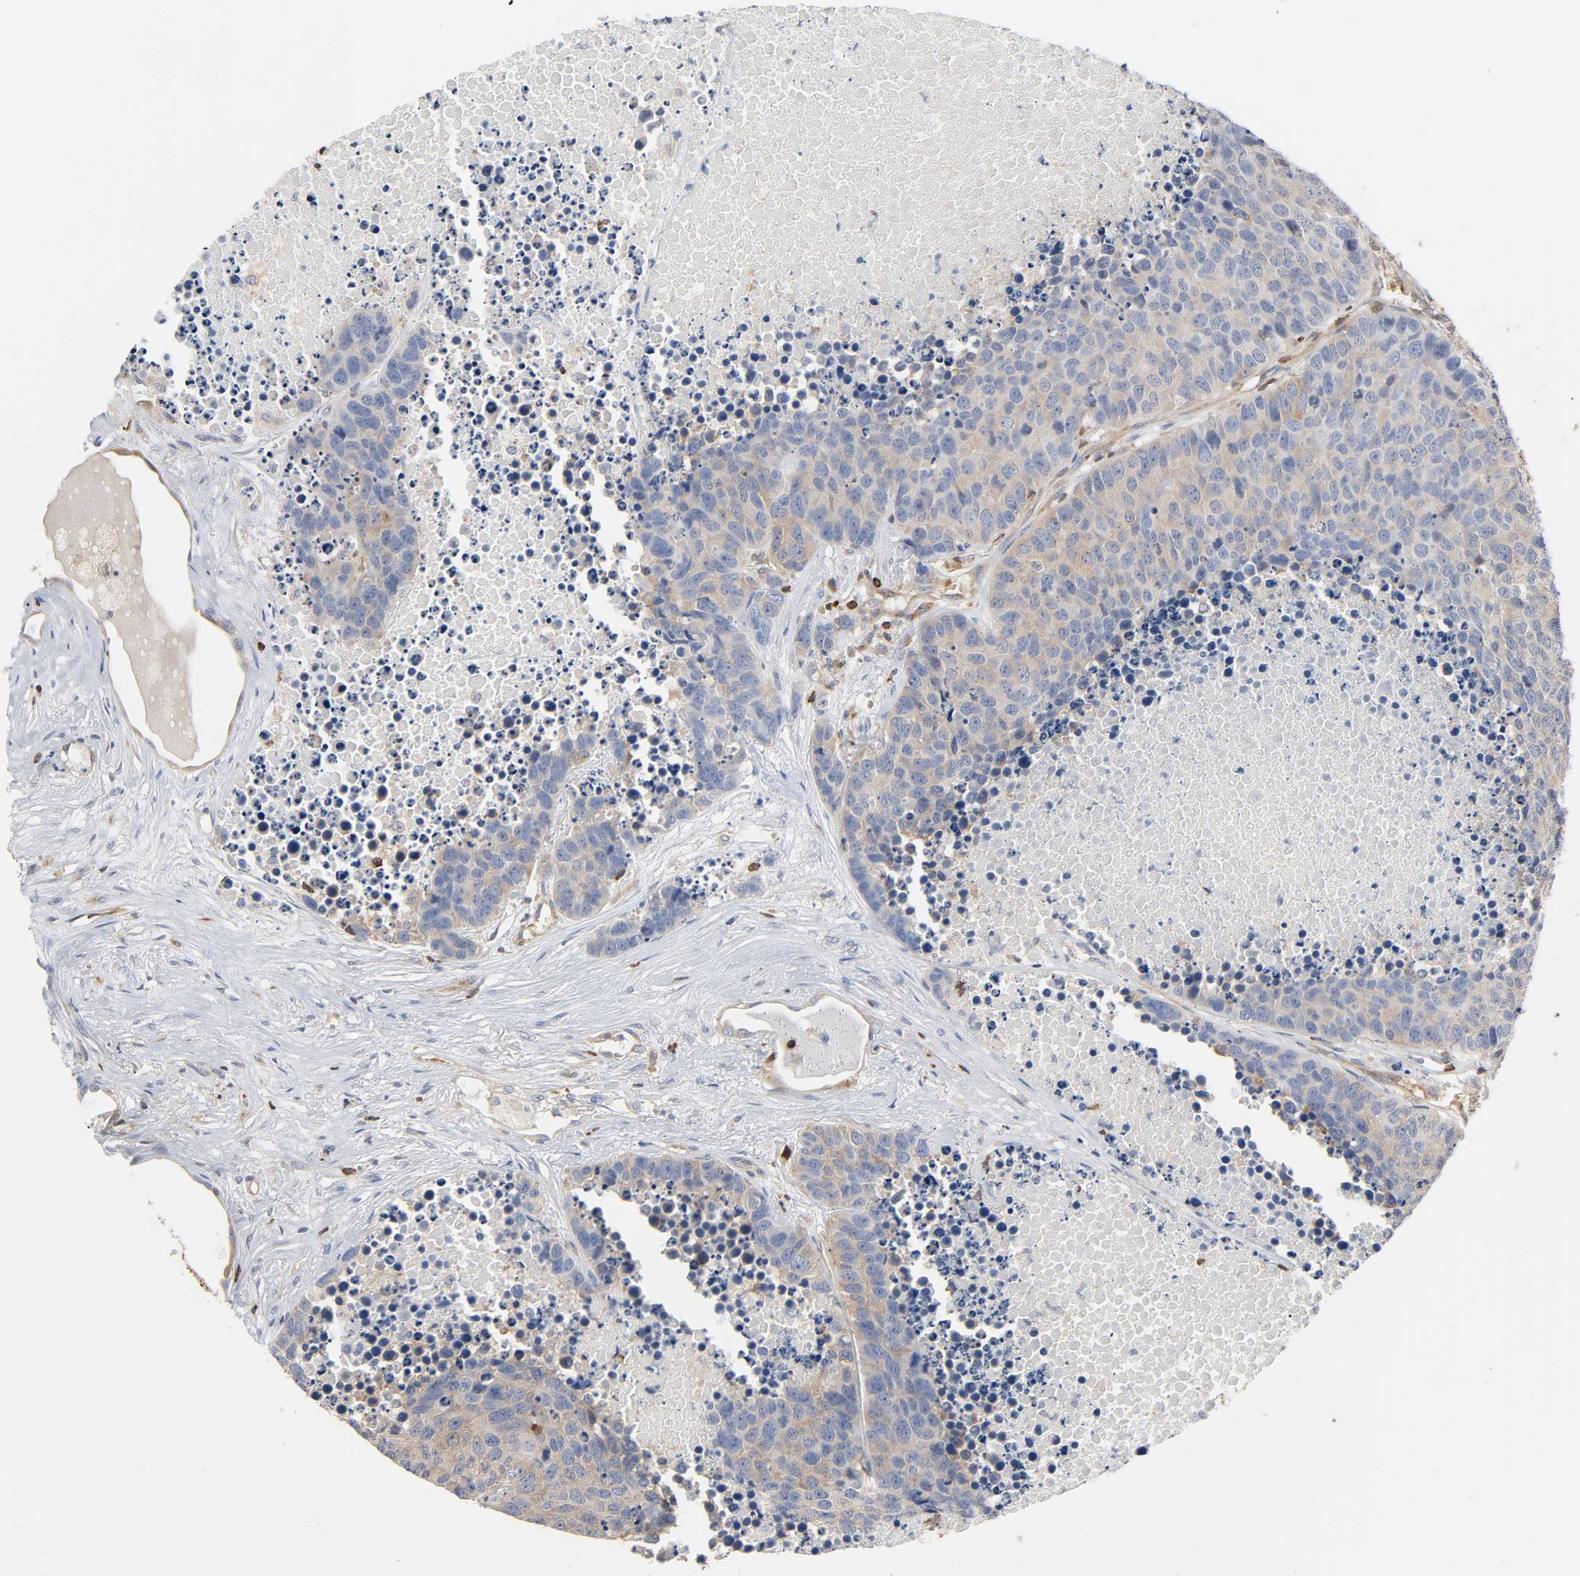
{"staining": {"intensity": "moderate", "quantity": ">75%", "location": "cytoplasmic/membranous"}, "tissue": "carcinoid", "cell_type": "Tumor cells", "image_type": "cancer", "snomed": [{"axis": "morphology", "description": "Carcinoid, malignant, NOS"}, {"axis": "topography", "description": "Lung"}], "caption": "Protein expression analysis of human malignant carcinoid reveals moderate cytoplasmic/membranous positivity in approximately >75% of tumor cells.", "gene": "BIN1", "patient": {"sex": "male", "age": 60}}